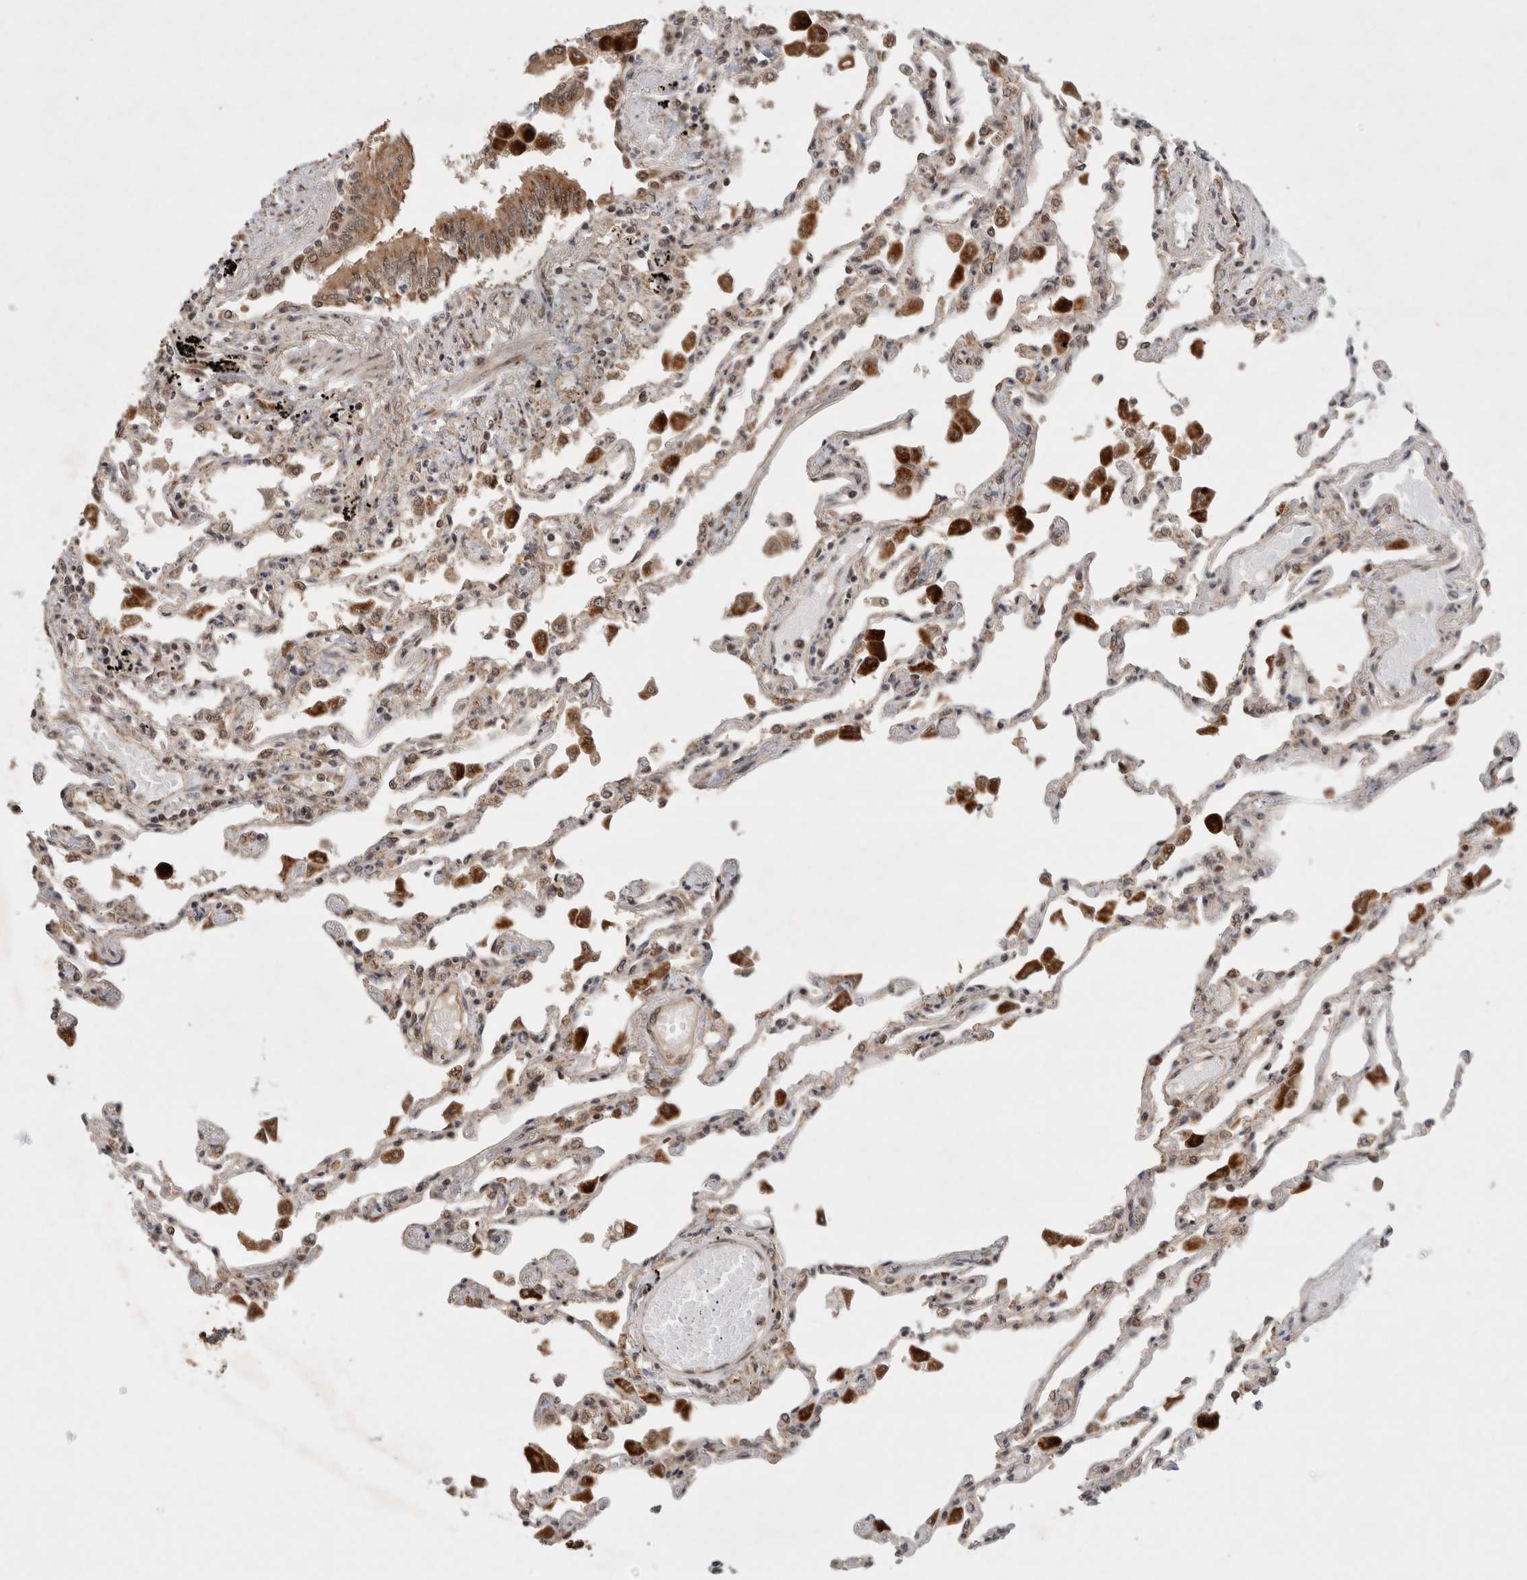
{"staining": {"intensity": "weak", "quantity": "25%-75%", "location": "nuclear"}, "tissue": "lung", "cell_type": "Alveolar cells", "image_type": "normal", "snomed": [{"axis": "morphology", "description": "Normal tissue, NOS"}, {"axis": "topography", "description": "Bronchus"}, {"axis": "topography", "description": "Lung"}], "caption": "Unremarkable lung displays weak nuclear staining in approximately 25%-75% of alveolar cells.", "gene": "MPHOSPH6", "patient": {"sex": "female", "age": 49}}